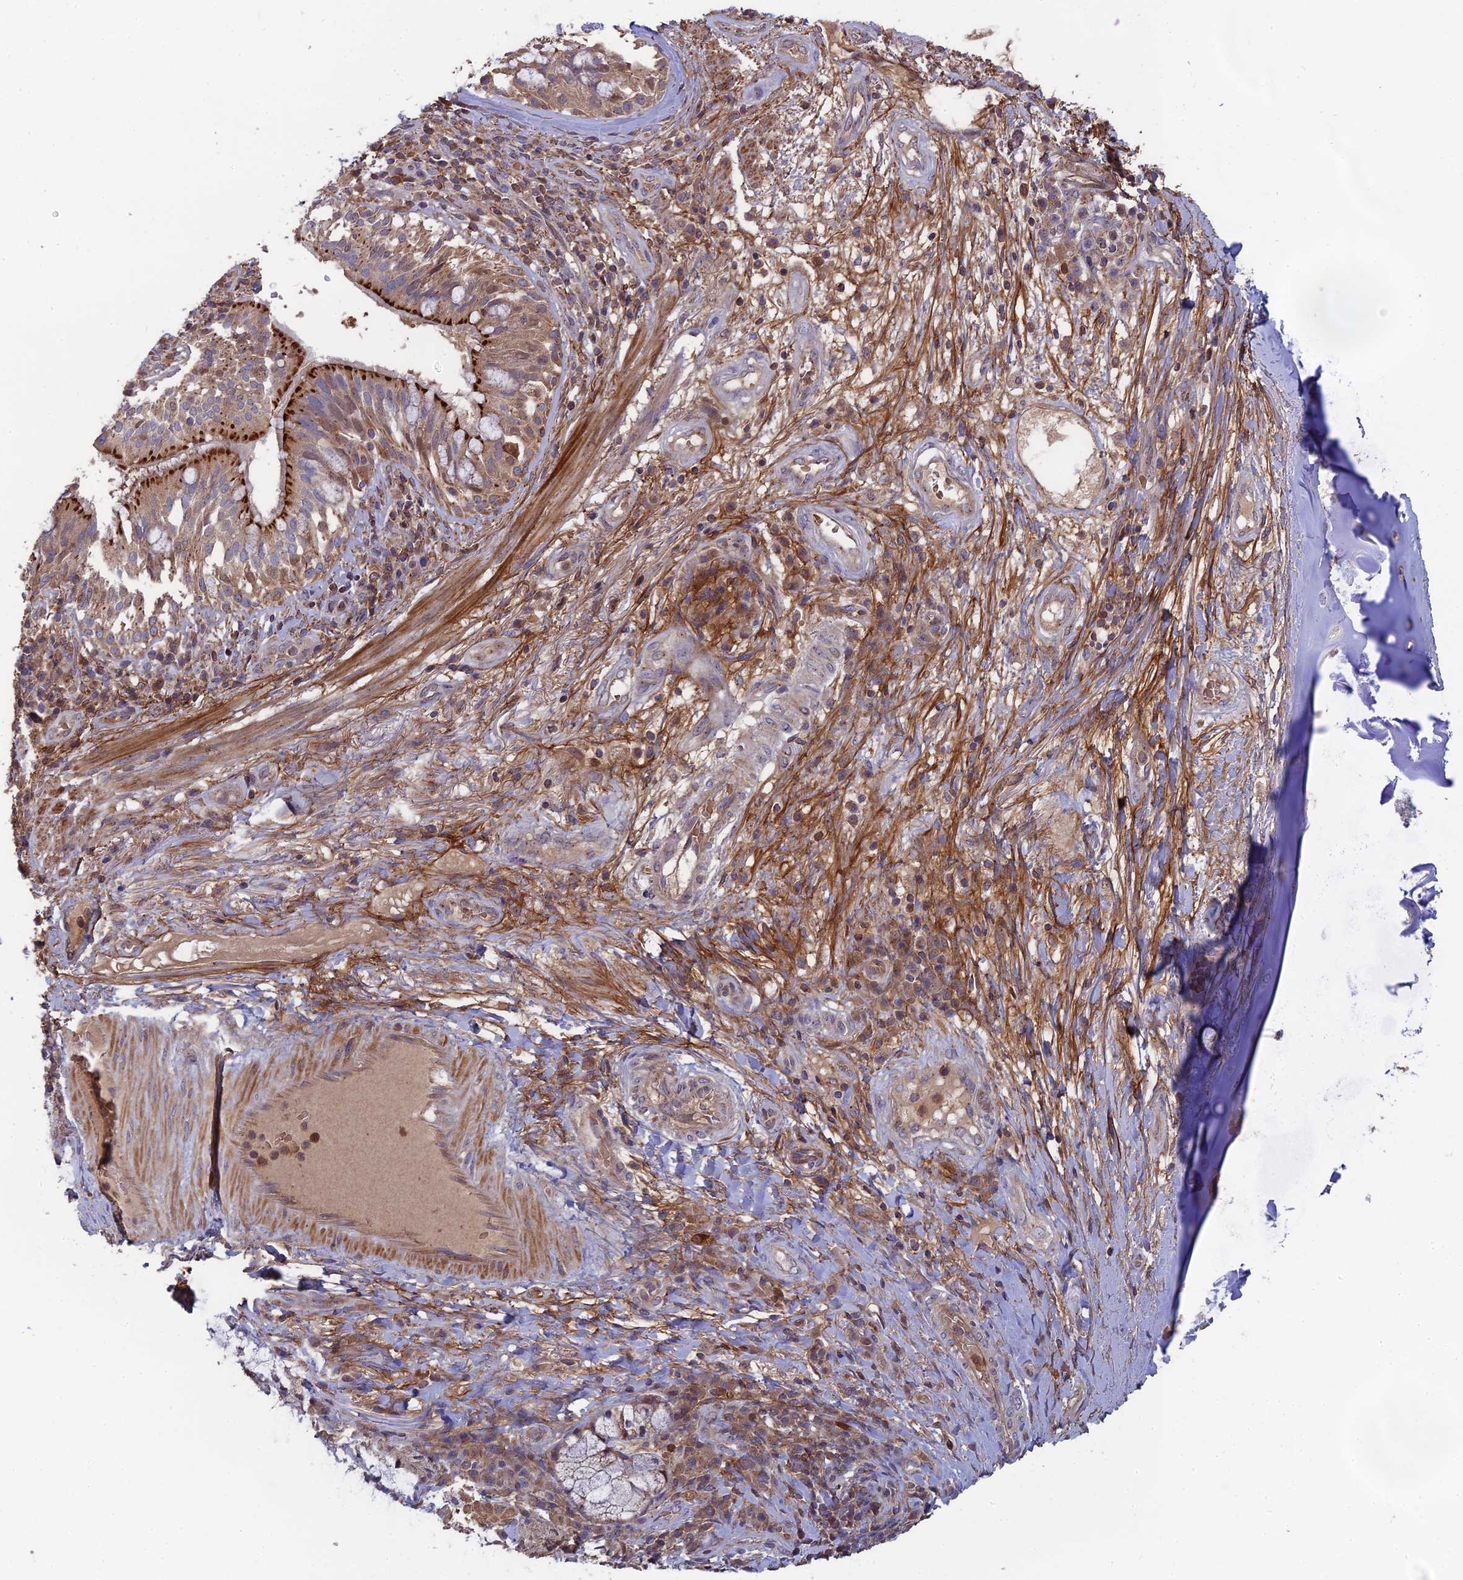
{"staining": {"intensity": "weak", "quantity": "25%-75%", "location": "cytoplasmic/membranous"}, "tissue": "adipose tissue", "cell_type": "Adipocytes", "image_type": "normal", "snomed": [{"axis": "morphology", "description": "Normal tissue, NOS"}, {"axis": "morphology", "description": "Squamous cell carcinoma, NOS"}, {"axis": "topography", "description": "Bronchus"}, {"axis": "topography", "description": "Lung"}], "caption": "Brown immunohistochemical staining in benign adipose tissue exhibits weak cytoplasmic/membranous staining in about 25%-75% of adipocytes. The staining was performed using DAB, with brown indicating positive protein expression. Nuclei are stained blue with hematoxylin.", "gene": "RPIA", "patient": {"sex": "male", "age": 64}}